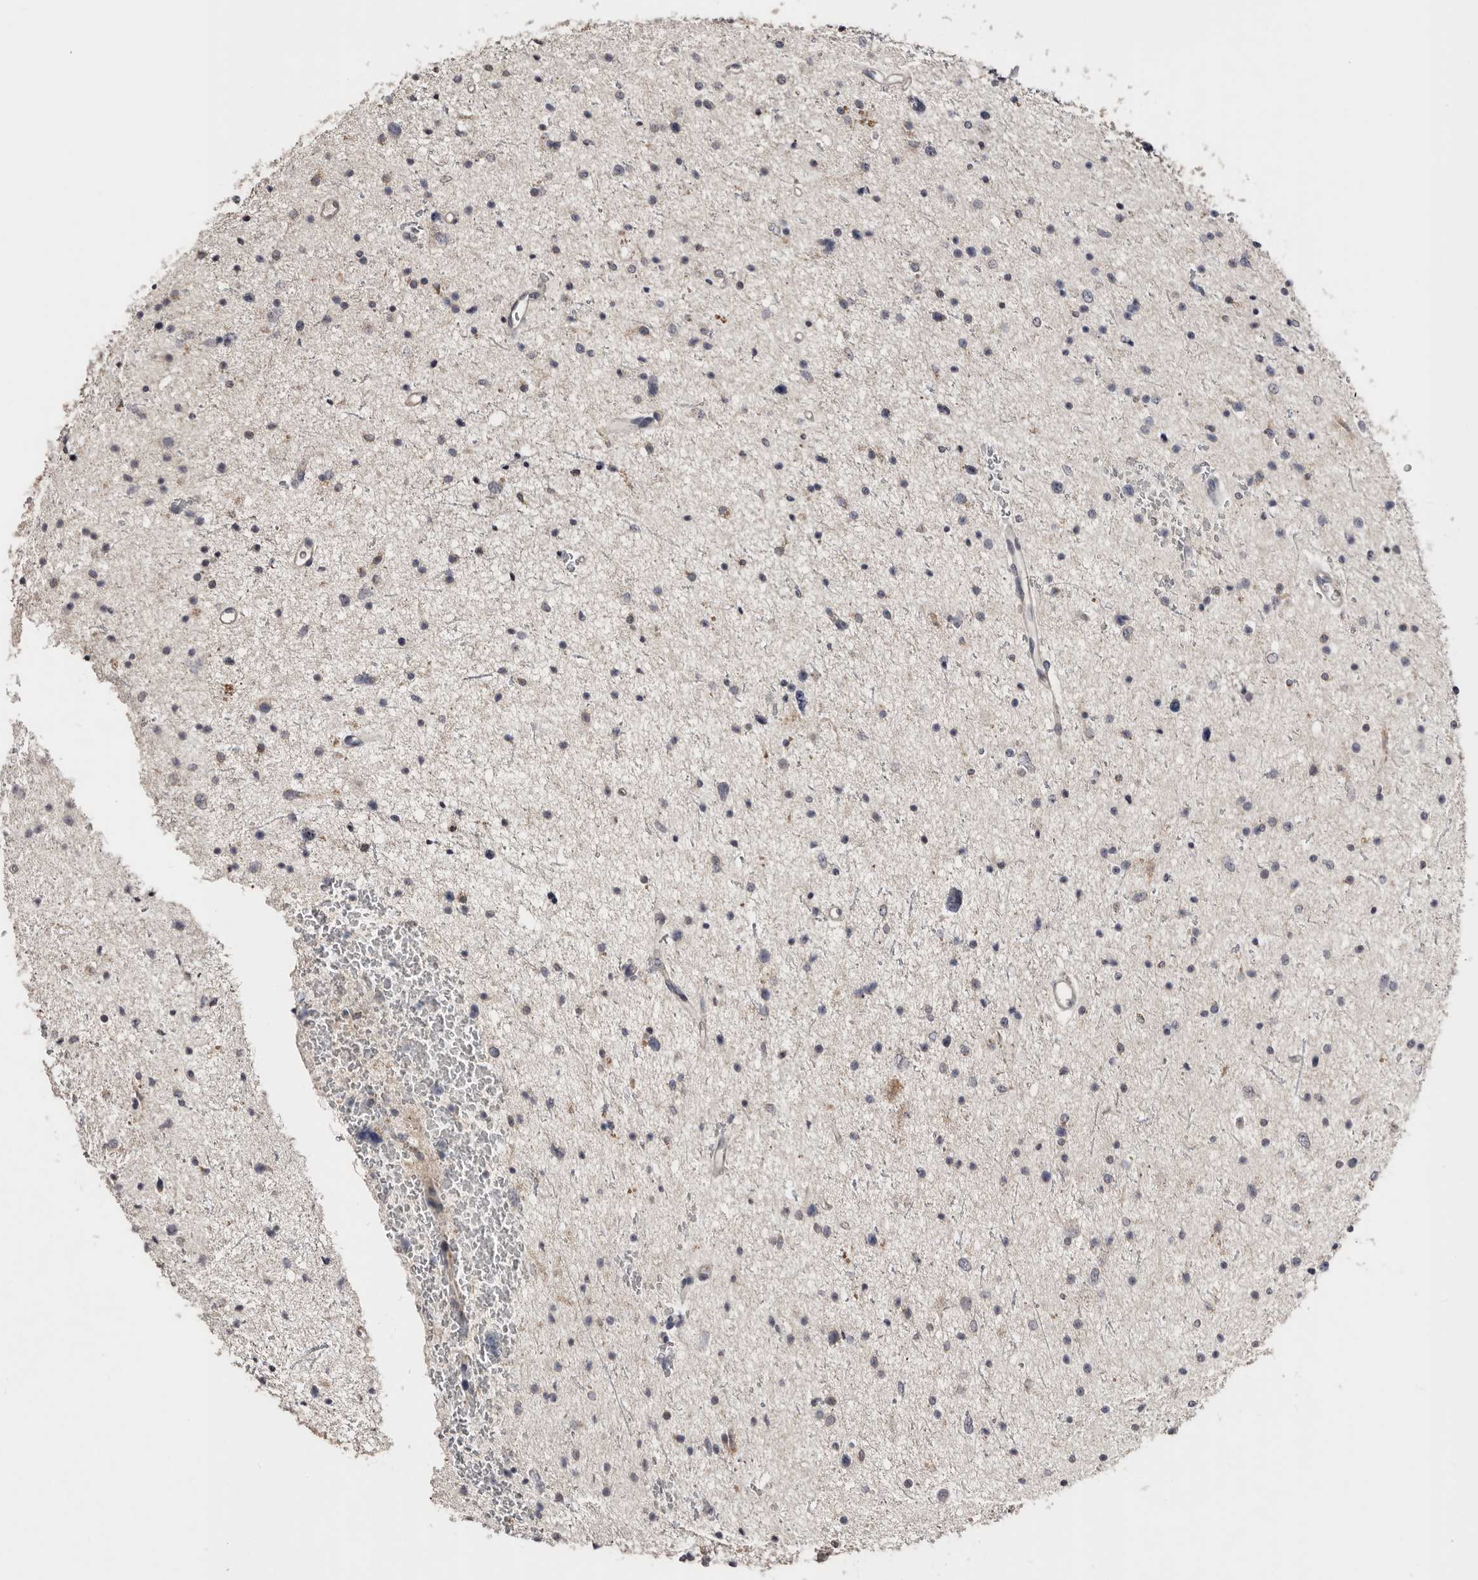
{"staining": {"intensity": "negative", "quantity": "none", "location": "none"}, "tissue": "glioma", "cell_type": "Tumor cells", "image_type": "cancer", "snomed": [{"axis": "morphology", "description": "Glioma, malignant, Low grade"}, {"axis": "topography", "description": "Brain"}], "caption": "DAB immunohistochemical staining of human malignant glioma (low-grade) exhibits no significant expression in tumor cells.", "gene": "SLC39A2", "patient": {"sex": "female", "age": 37}}